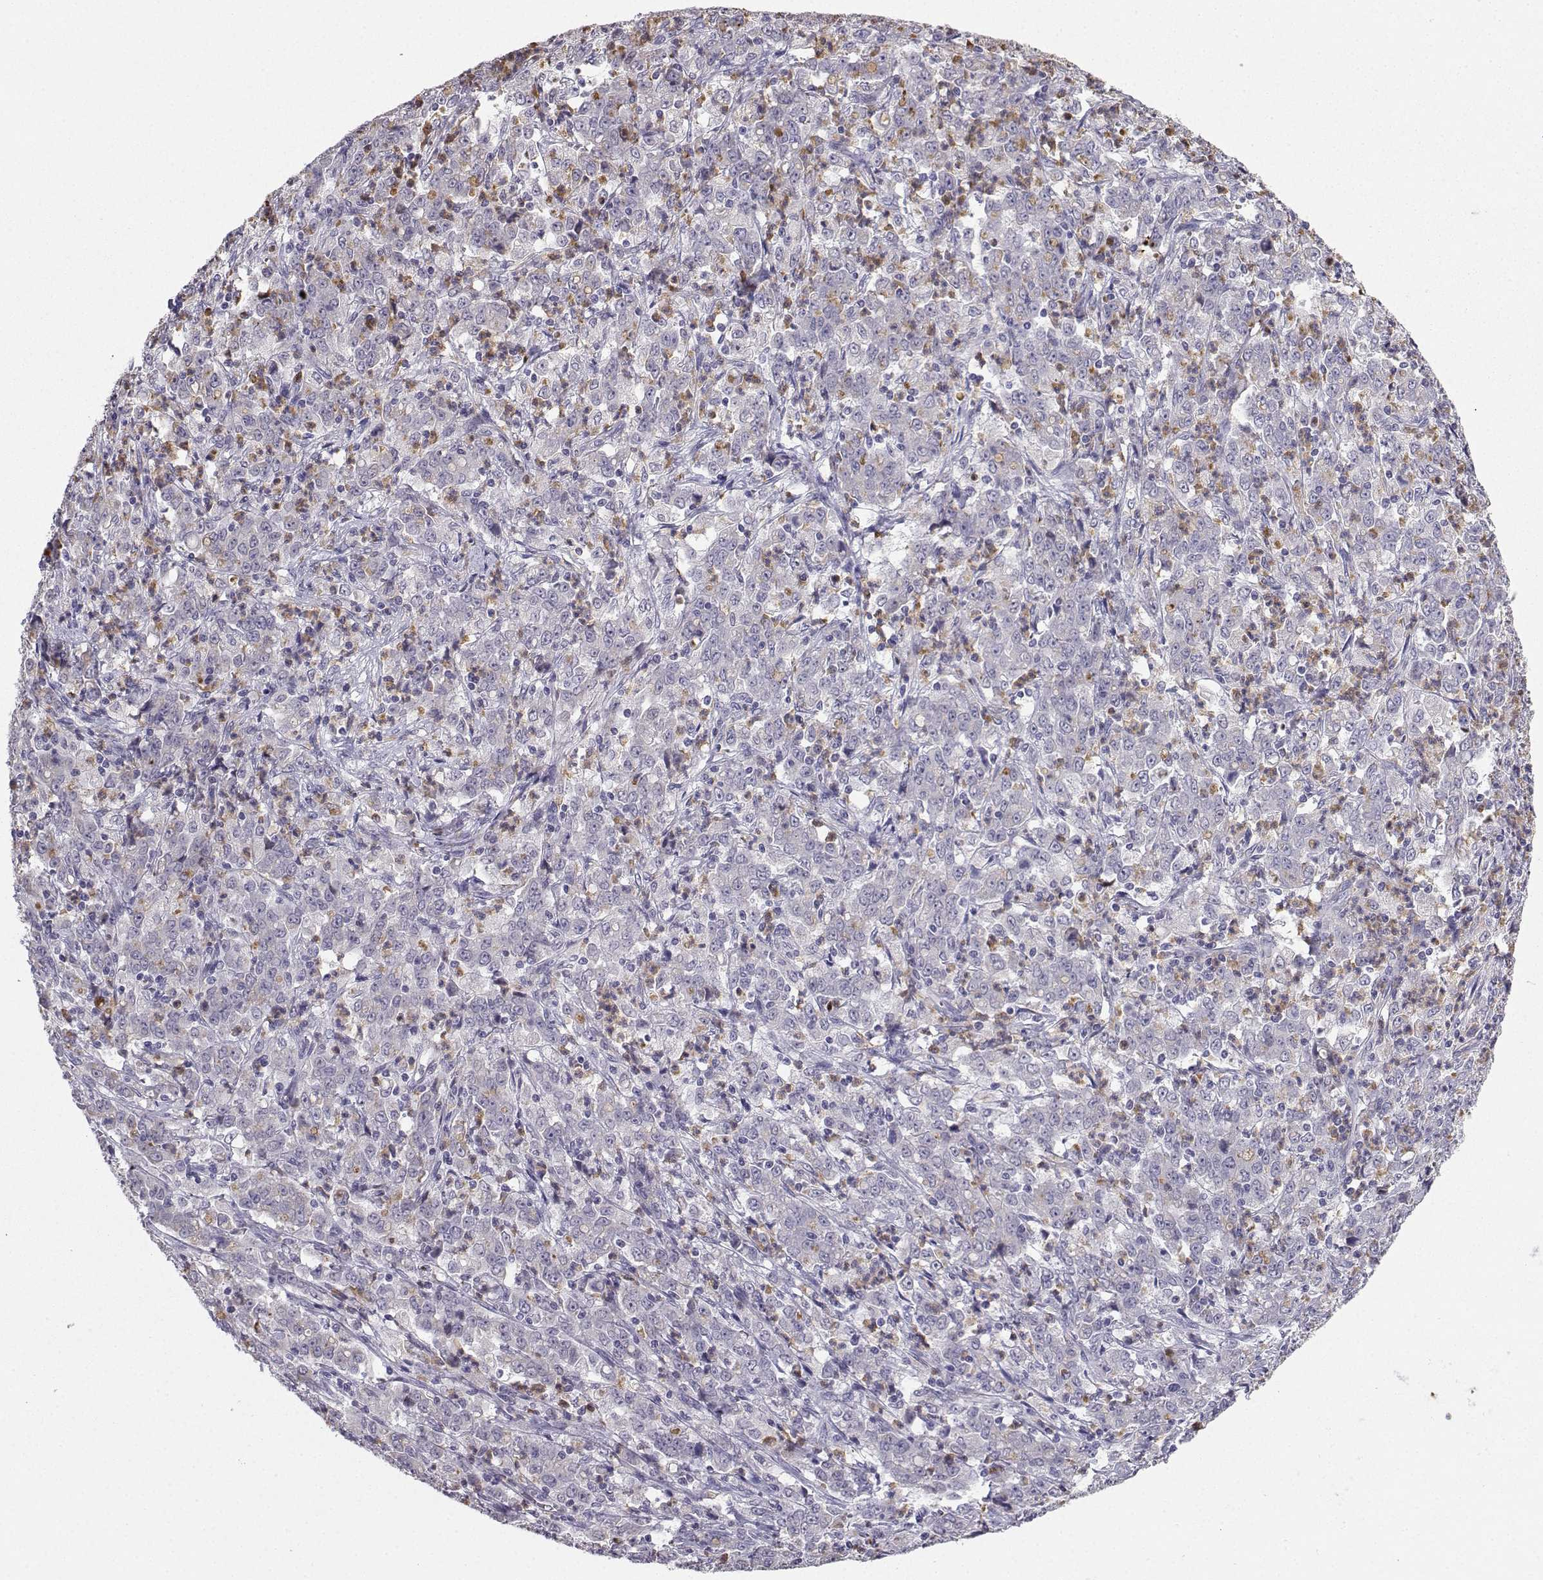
{"staining": {"intensity": "negative", "quantity": "none", "location": "none"}, "tissue": "stomach cancer", "cell_type": "Tumor cells", "image_type": "cancer", "snomed": [{"axis": "morphology", "description": "Adenocarcinoma, NOS"}, {"axis": "topography", "description": "Stomach, lower"}], "caption": "DAB immunohistochemical staining of adenocarcinoma (stomach) reveals no significant expression in tumor cells.", "gene": "CALY", "patient": {"sex": "female", "age": 71}}